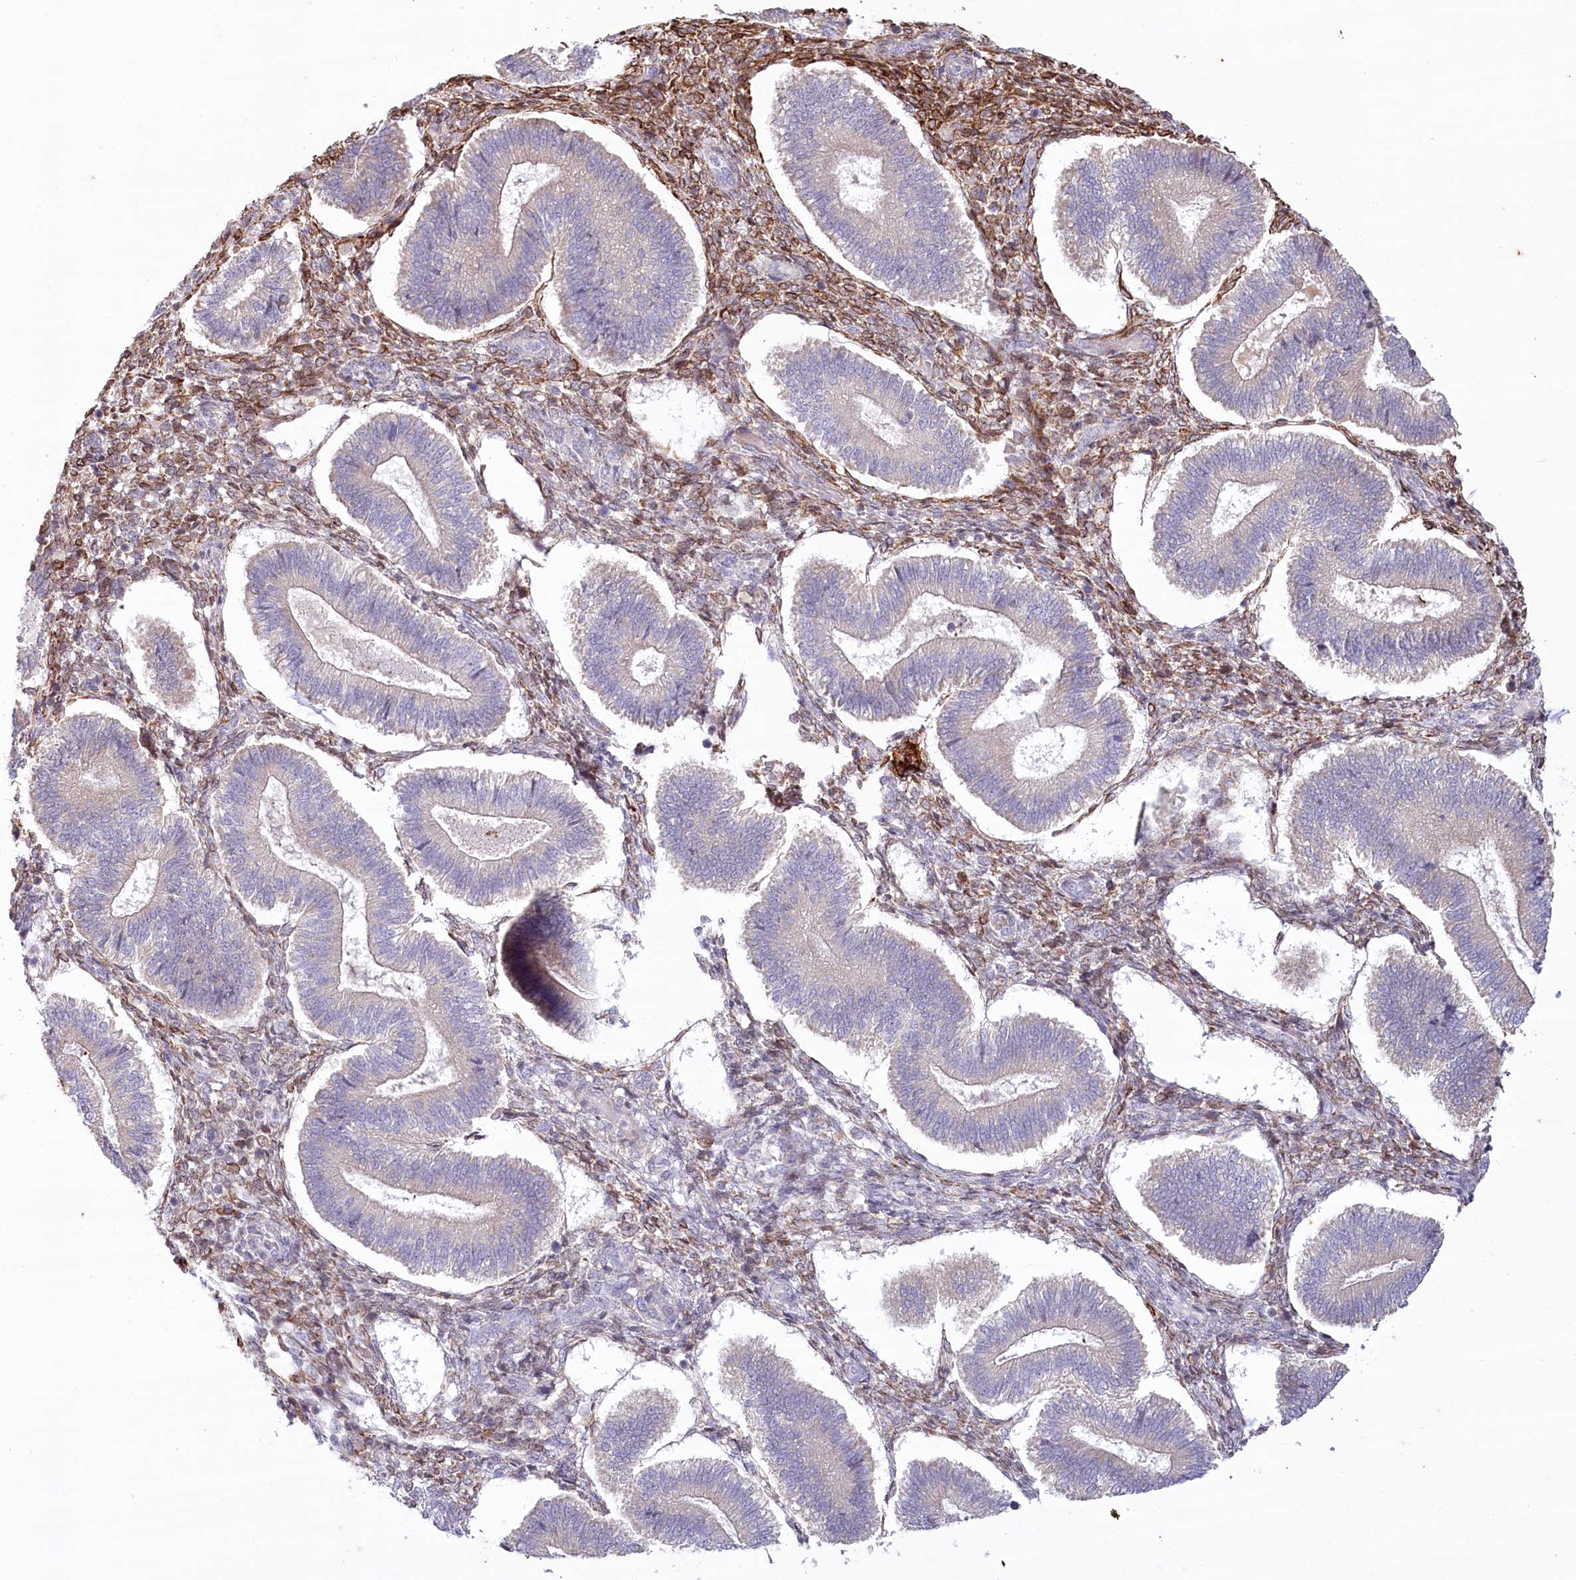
{"staining": {"intensity": "strong", "quantity": "<25%", "location": "cytoplasmic/membranous"}, "tissue": "endometrium", "cell_type": "Cells in endometrial stroma", "image_type": "normal", "snomed": [{"axis": "morphology", "description": "Normal tissue, NOS"}, {"axis": "topography", "description": "Endometrium"}], "caption": "Protein staining shows strong cytoplasmic/membranous expression in about <25% of cells in endometrial stroma in benign endometrium.", "gene": "MTG1", "patient": {"sex": "female", "age": 25}}